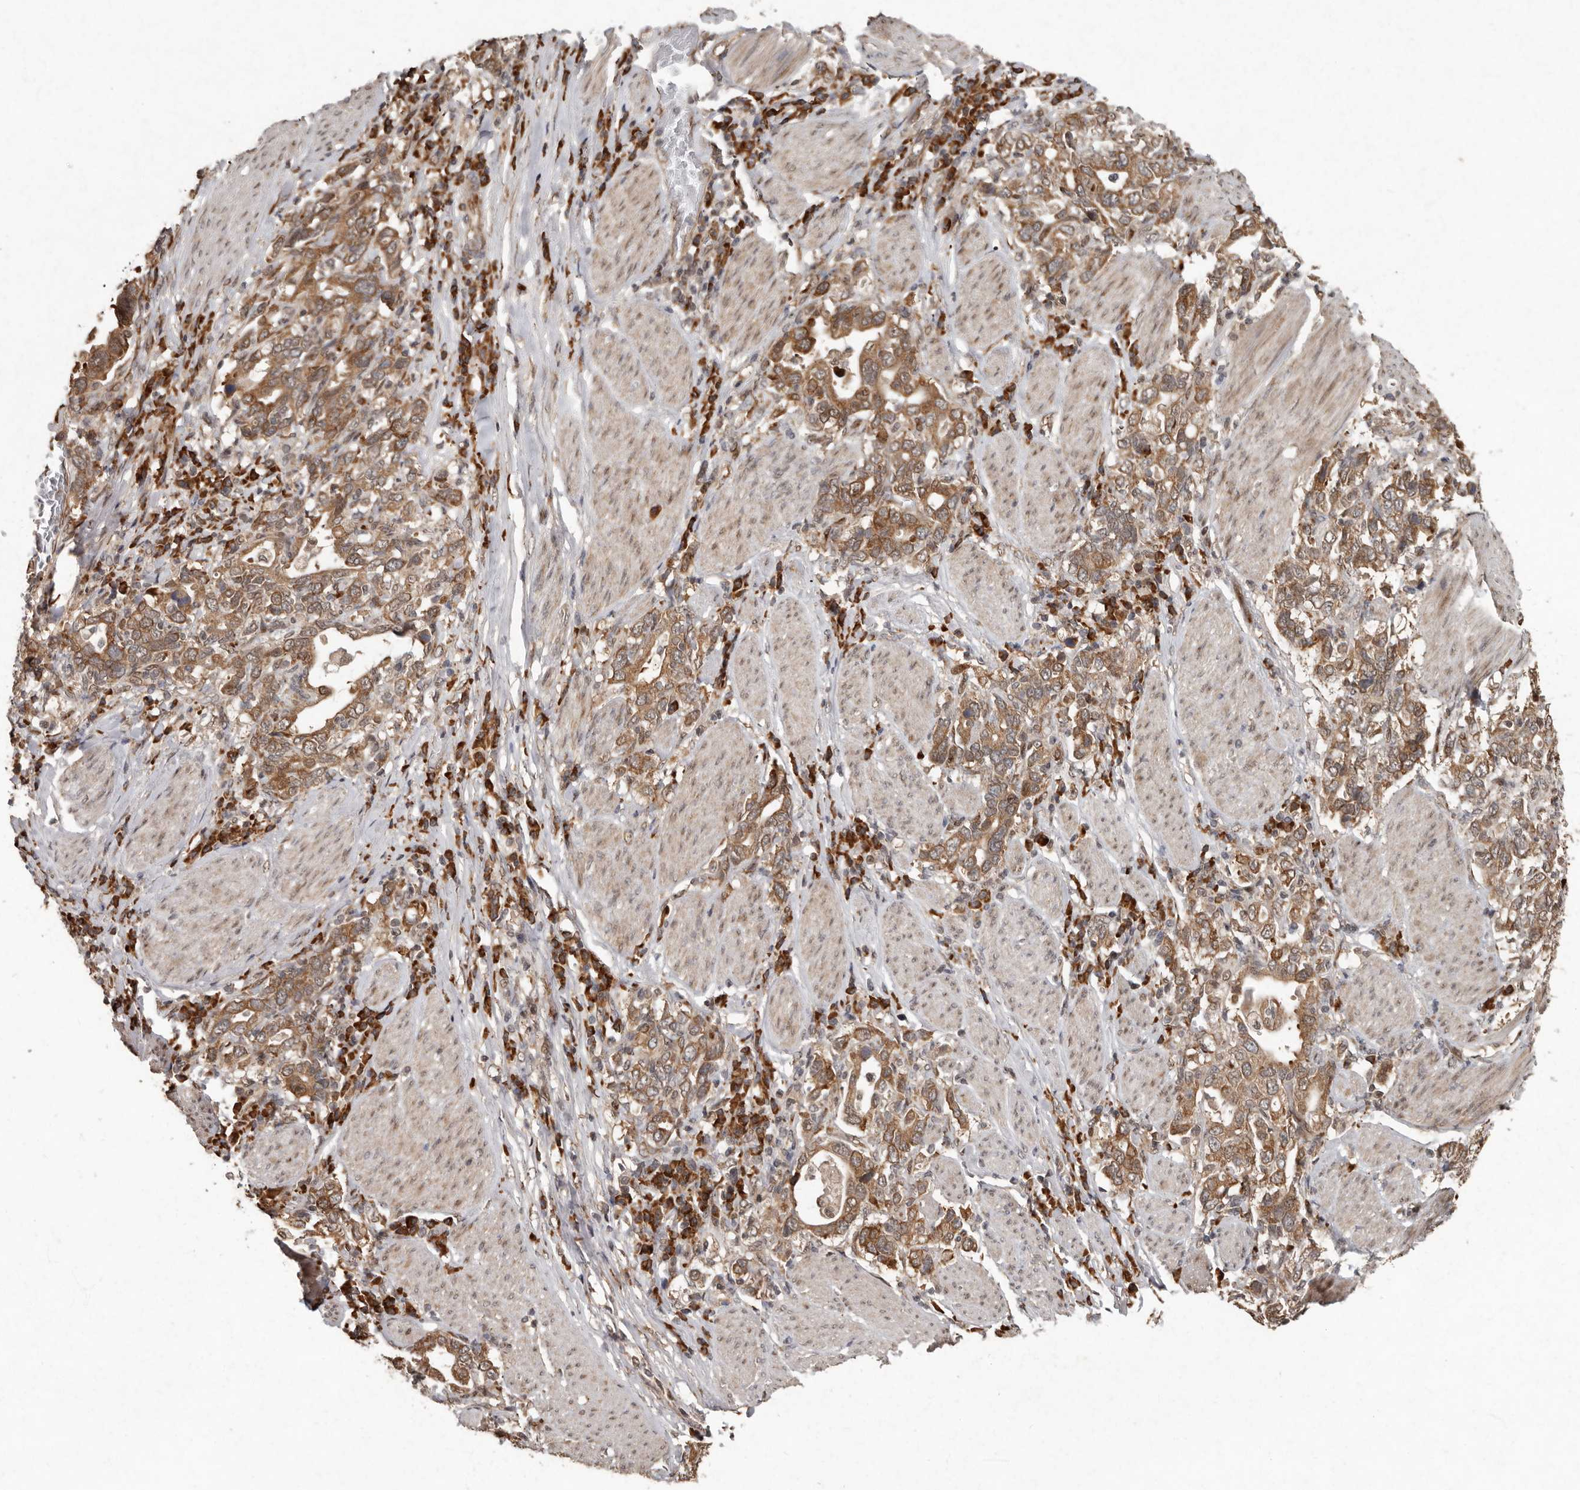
{"staining": {"intensity": "moderate", "quantity": ">75%", "location": "cytoplasmic/membranous"}, "tissue": "stomach cancer", "cell_type": "Tumor cells", "image_type": "cancer", "snomed": [{"axis": "morphology", "description": "Adenocarcinoma, NOS"}, {"axis": "topography", "description": "Stomach, upper"}], "caption": "IHC of stomach adenocarcinoma shows medium levels of moderate cytoplasmic/membranous expression in about >75% of tumor cells.", "gene": "LRGUK", "patient": {"sex": "male", "age": 62}}